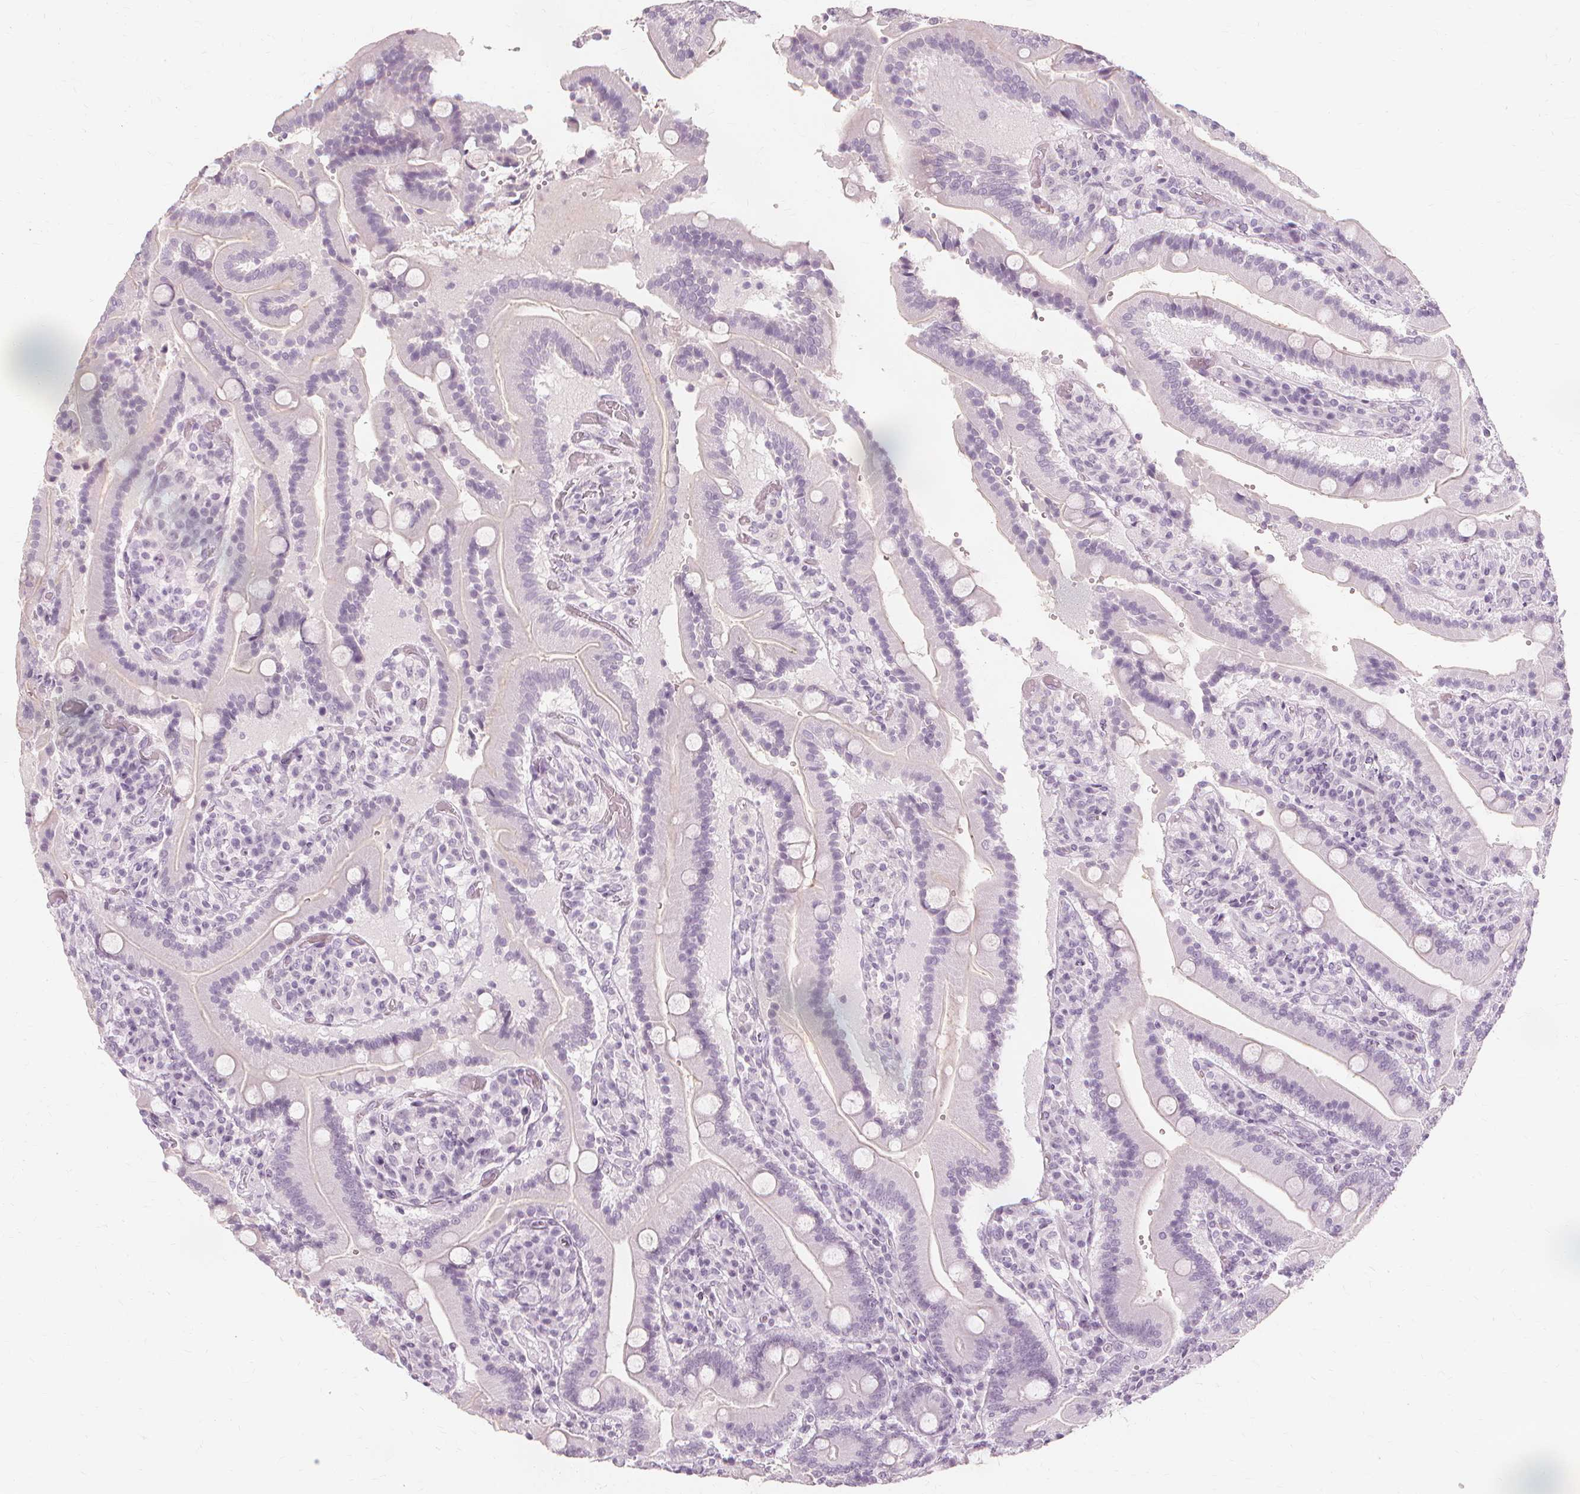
{"staining": {"intensity": "negative", "quantity": "none", "location": "none"}, "tissue": "duodenum", "cell_type": "Glandular cells", "image_type": "normal", "snomed": [{"axis": "morphology", "description": "Normal tissue, NOS"}, {"axis": "topography", "description": "Duodenum"}], "caption": "Photomicrograph shows no significant protein expression in glandular cells of benign duodenum. (Stains: DAB (3,3'-diaminobenzidine) IHC with hematoxylin counter stain, Microscopy: brightfield microscopy at high magnification).", "gene": "MUC12", "patient": {"sex": "female", "age": 62}}